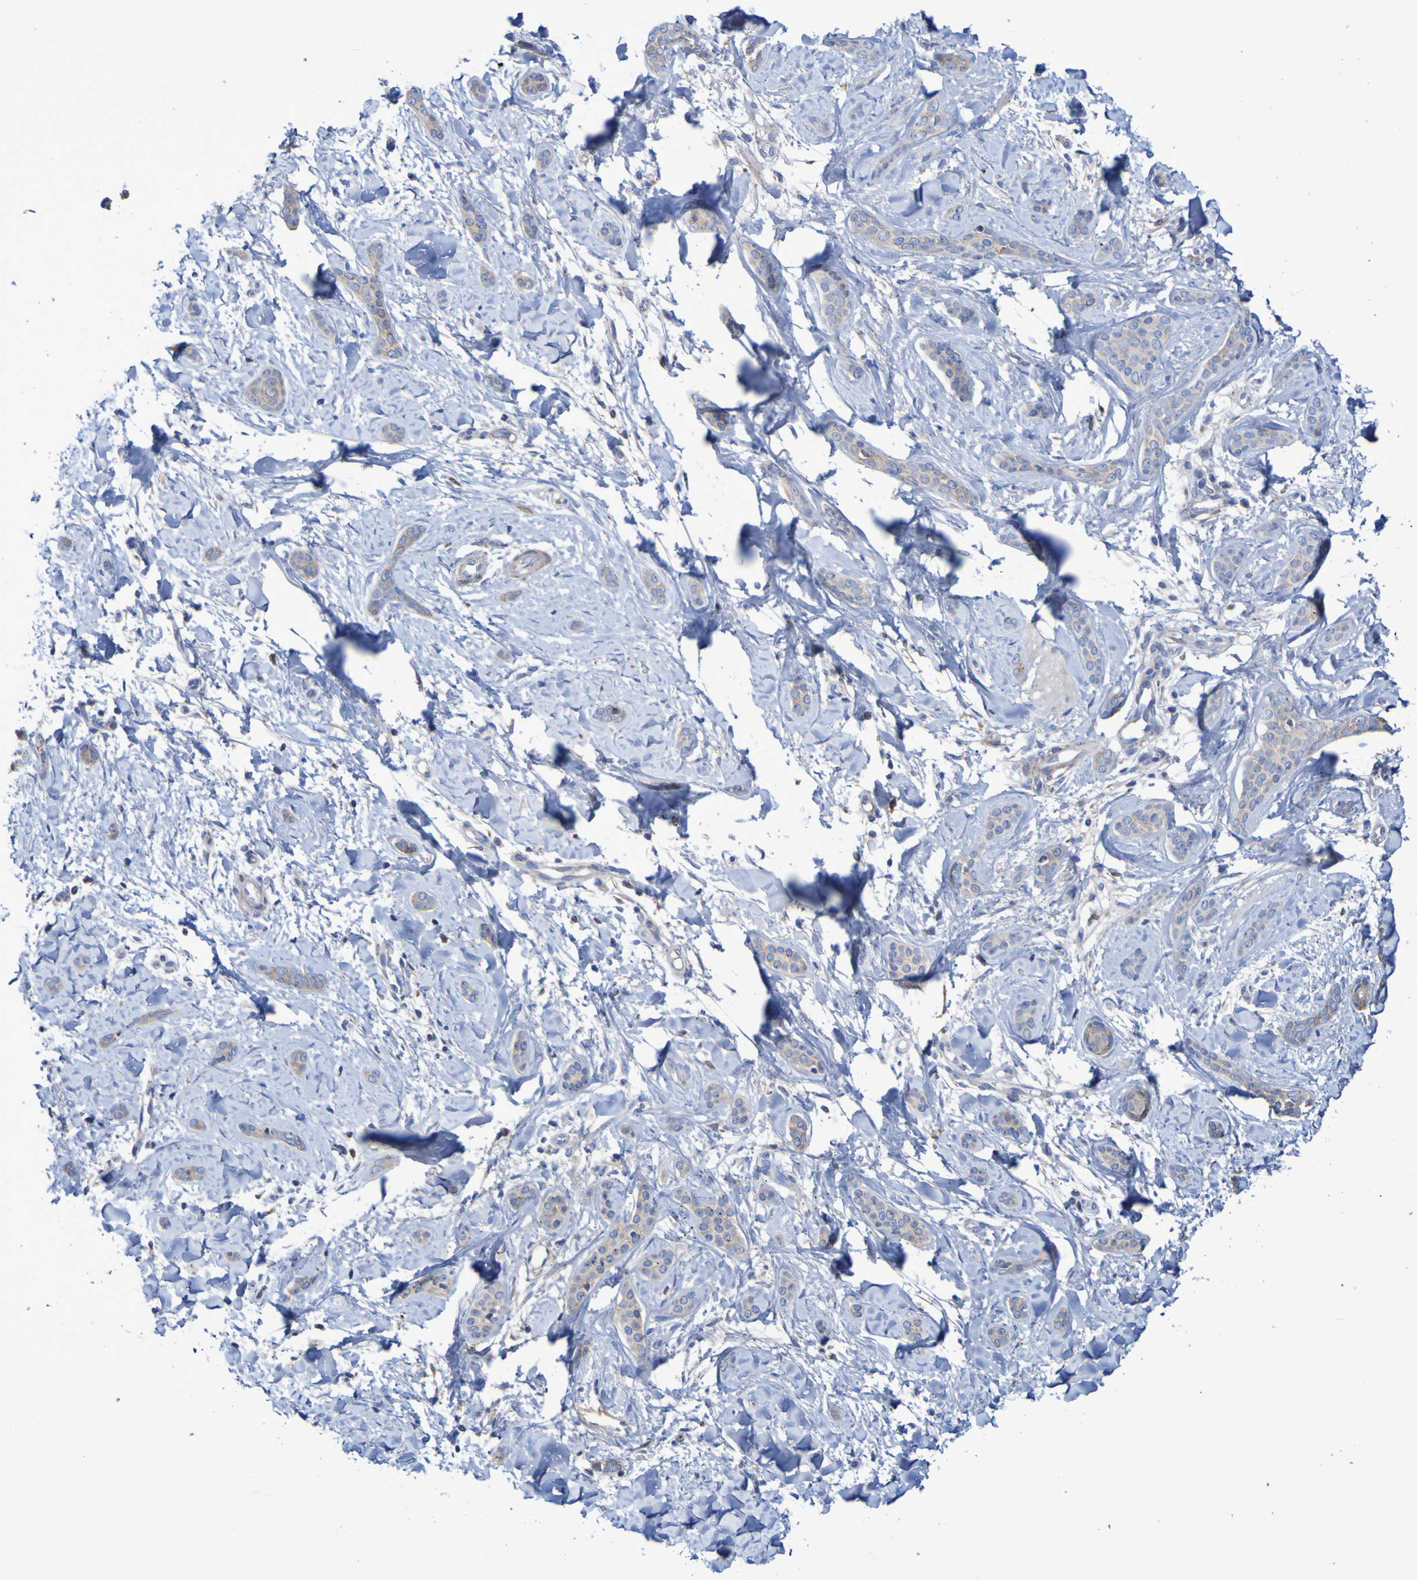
{"staining": {"intensity": "weak", "quantity": "<25%", "location": "cytoplasmic/membranous"}, "tissue": "skin cancer", "cell_type": "Tumor cells", "image_type": "cancer", "snomed": [{"axis": "morphology", "description": "Basal cell carcinoma"}, {"axis": "morphology", "description": "Adnexal tumor, benign"}, {"axis": "topography", "description": "Skin"}], "caption": "A micrograph of skin benign adnexal tumor stained for a protein demonstrates no brown staining in tumor cells.", "gene": "CNTN2", "patient": {"sex": "female", "age": 42}}